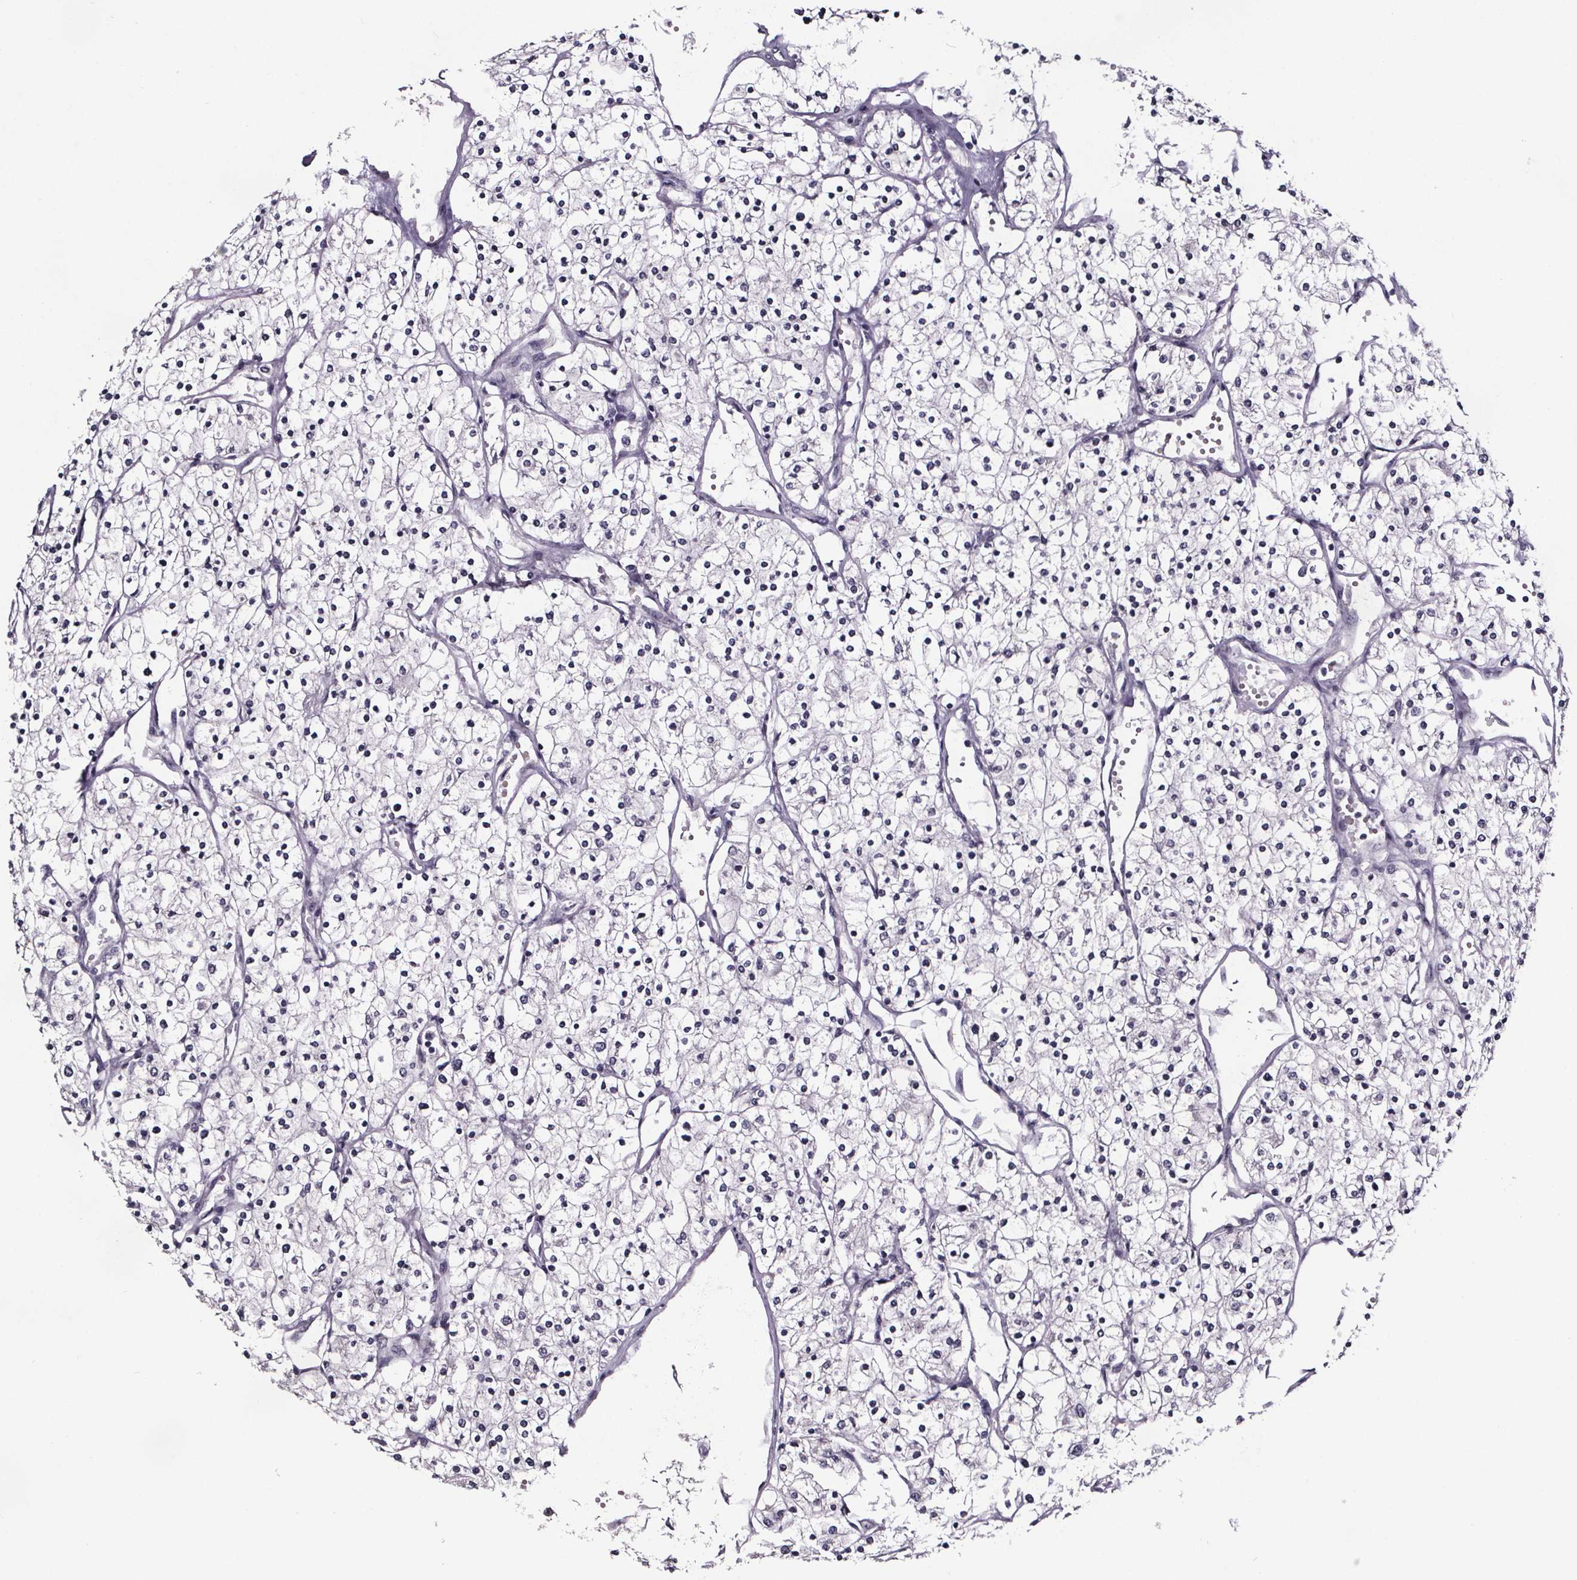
{"staining": {"intensity": "negative", "quantity": "none", "location": "none"}, "tissue": "renal cancer", "cell_type": "Tumor cells", "image_type": "cancer", "snomed": [{"axis": "morphology", "description": "Adenocarcinoma, NOS"}, {"axis": "topography", "description": "Kidney"}], "caption": "There is no significant positivity in tumor cells of renal cancer.", "gene": "AR", "patient": {"sex": "male", "age": 80}}